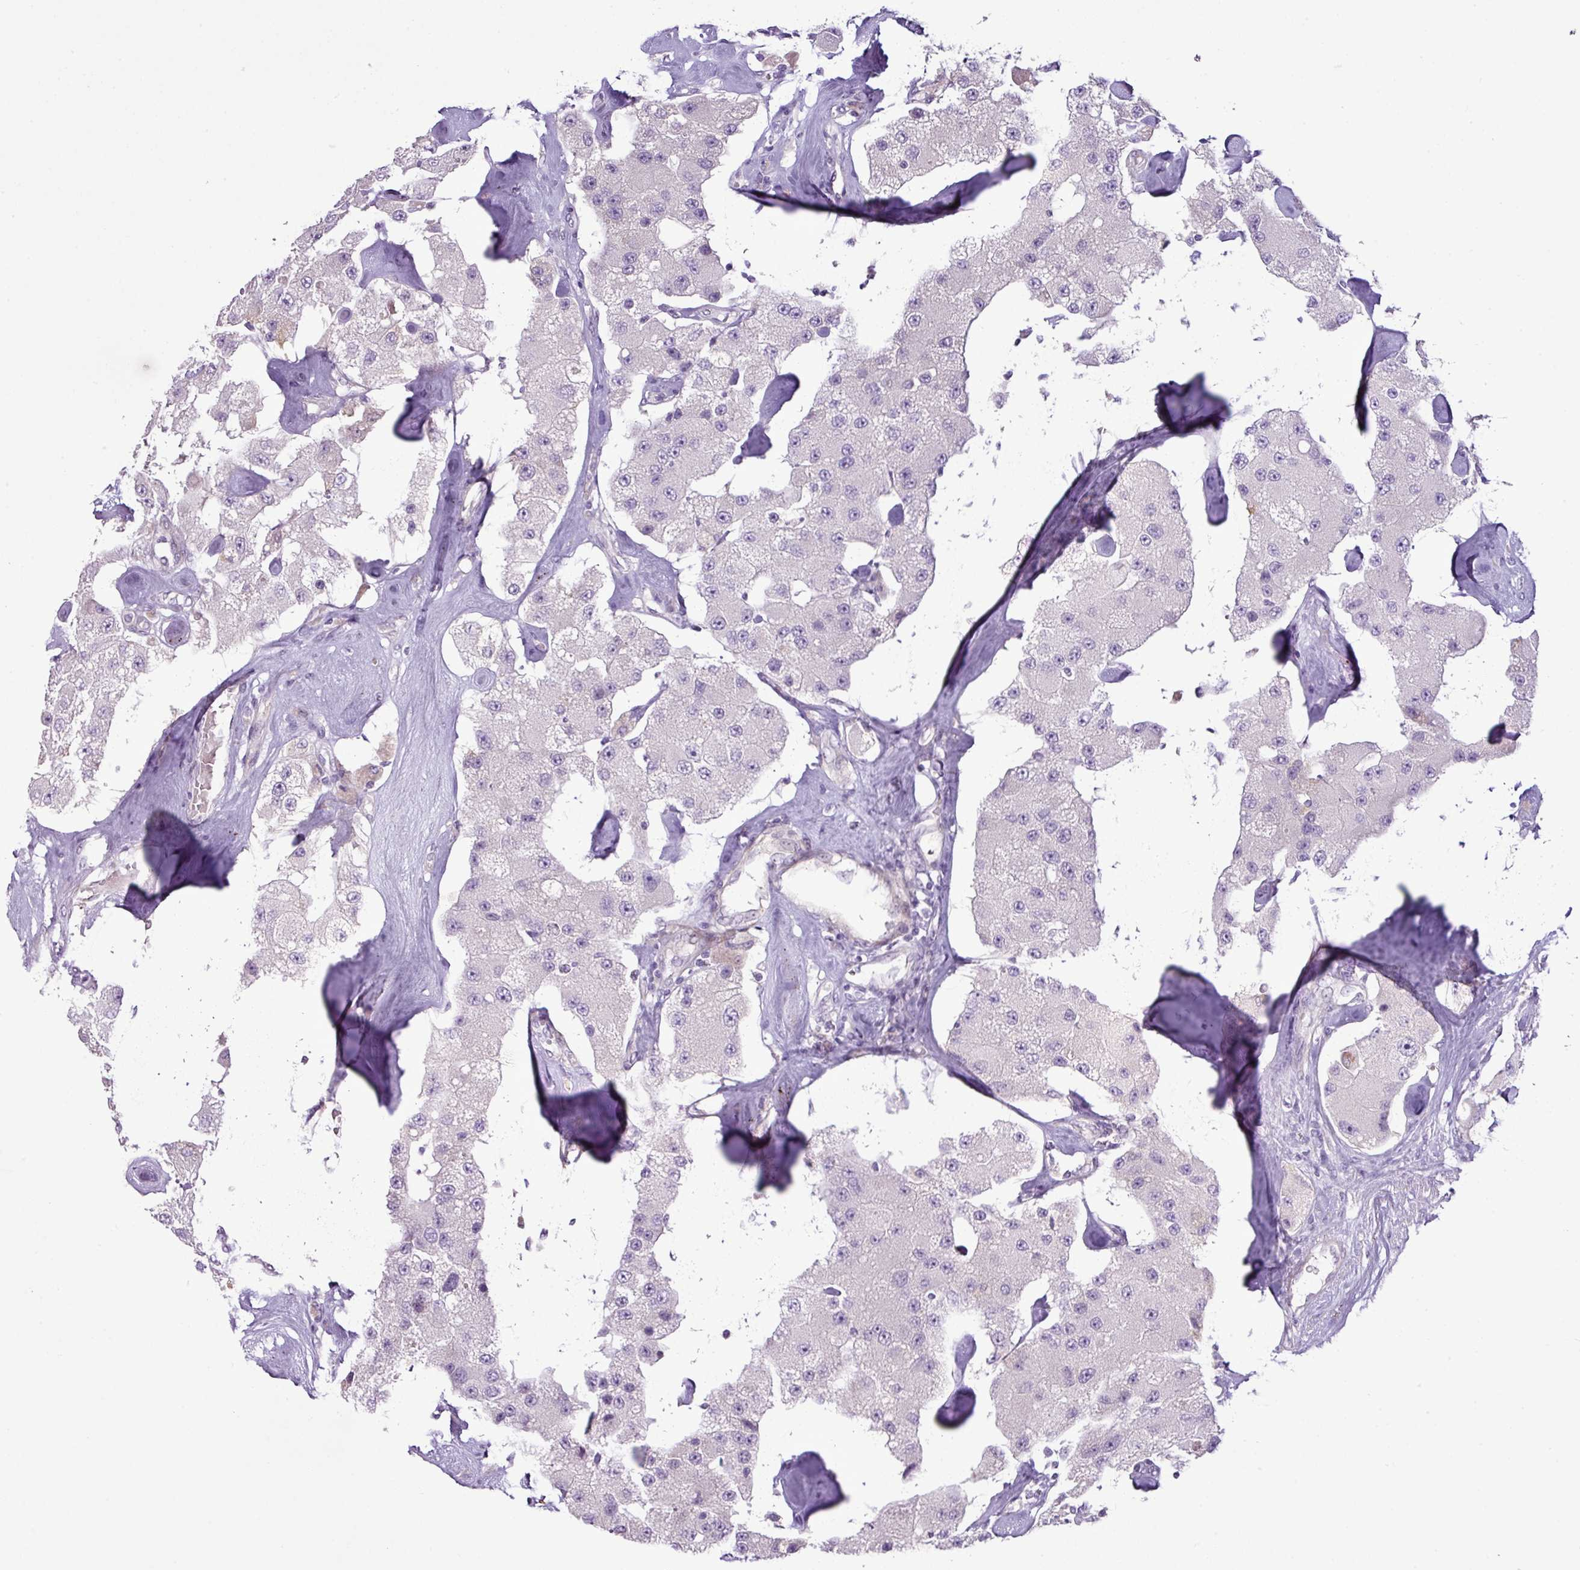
{"staining": {"intensity": "negative", "quantity": "none", "location": "none"}, "tissue": "carcinoid", "cell_type": "Tumor cells", "image_type": "cancer", "snomed": [{"axis": "morphology", "description": "Carcinoid, malignant, NOS"}, {"axis": "topography", "description": "Pancreas"}], "caption": "Human carcinoid (malignant) stained for a protein using immunohistochemistry reveals no expression in tumor cells.", "gene": "DNAJB13", "patient": {"sex": "male", "age": 41}}